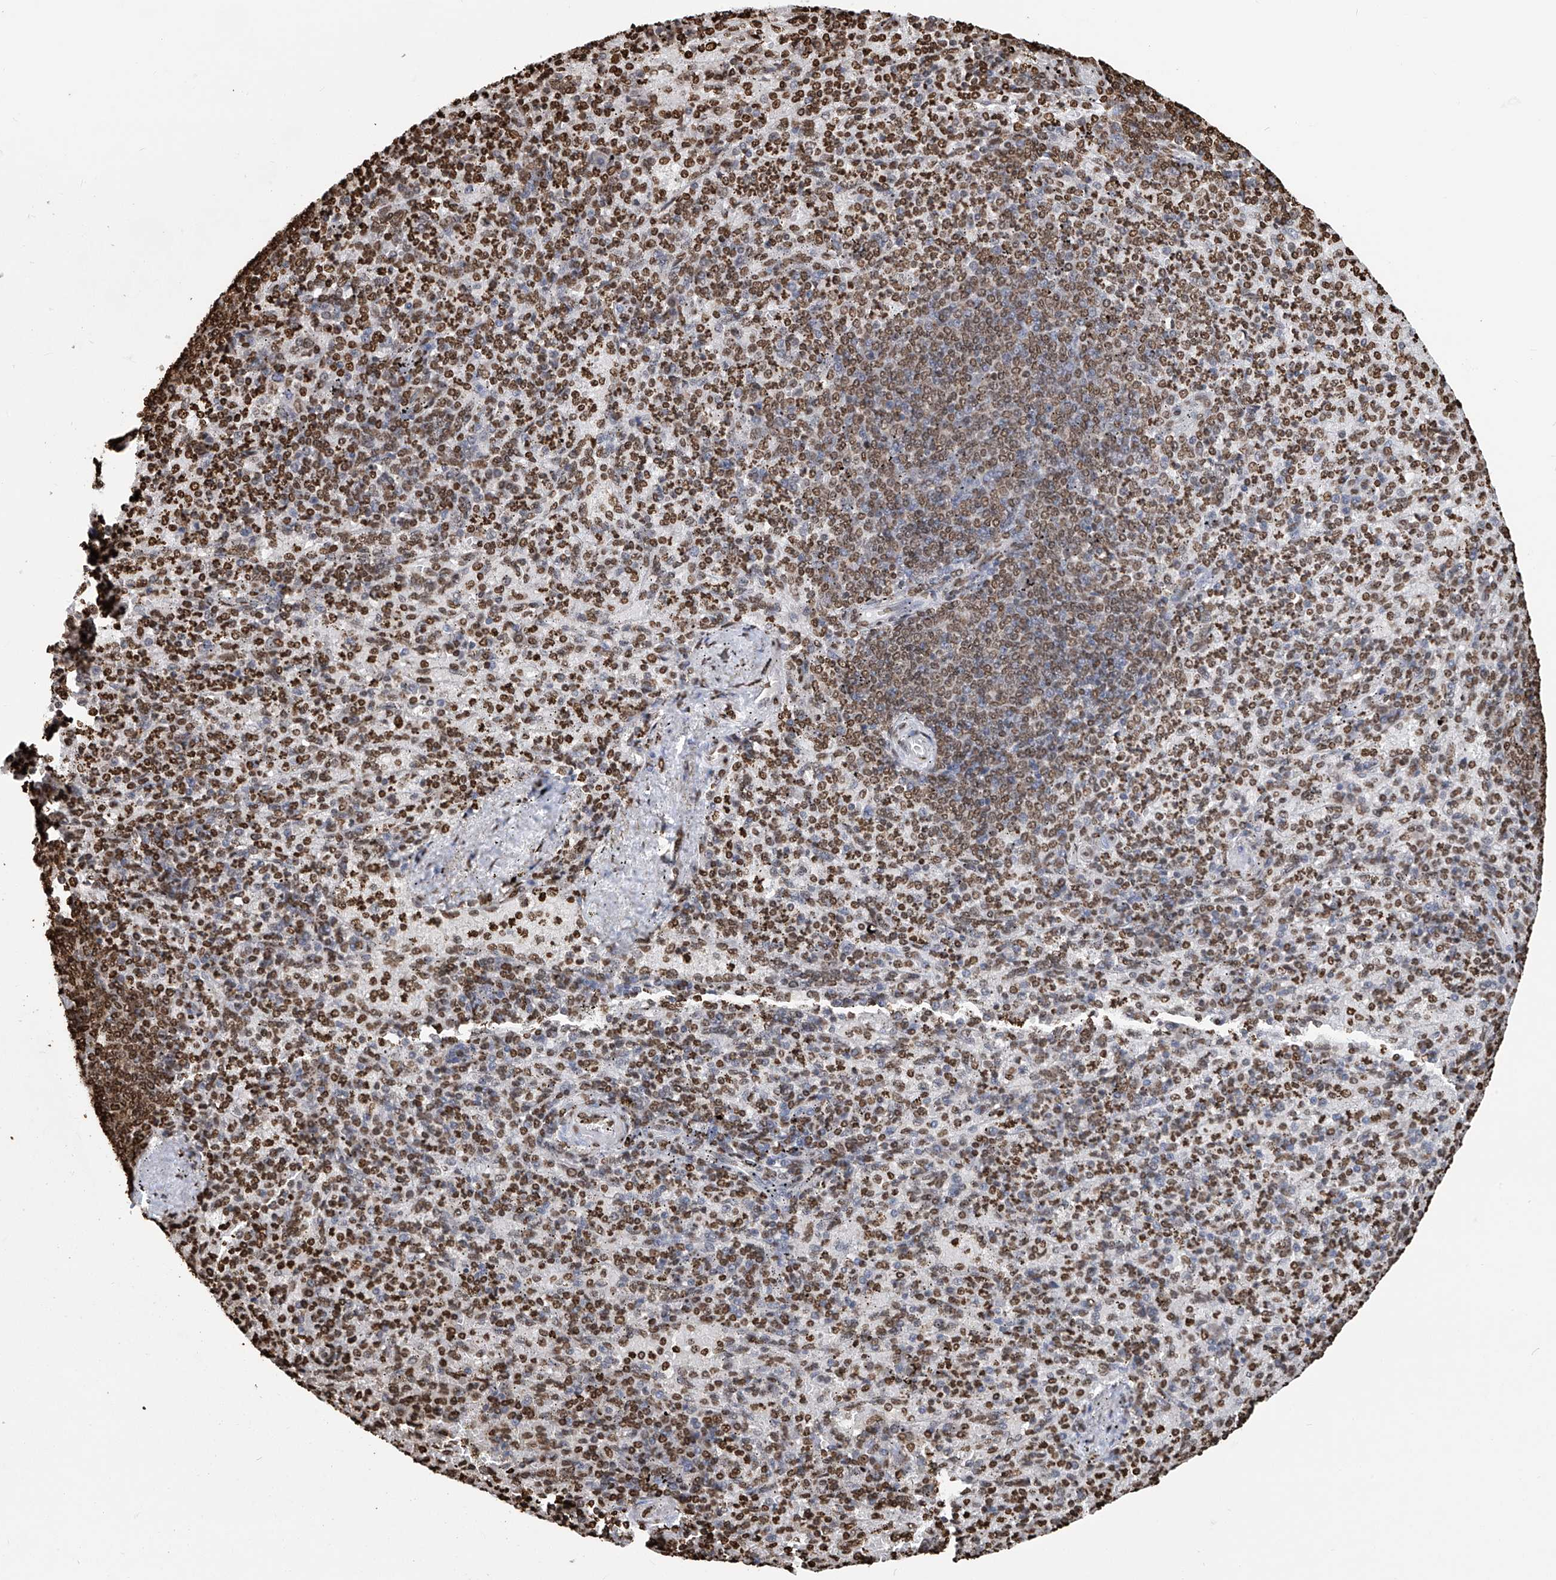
{"staining": {"intensity": "moderate", "quantity": ">75%", "location": "nuclear"}, "tissue": "spleen", "cell_type": "Cells in red pulp", "image_type": "normal", "snomed": [{"axis": "morphology", "description": "Normal tissue, NOS"}, {"axis": "topography", "description": "Spleen"}], "caption": "Immunohistochemistry micrograph of benign human spleen stained for a protein (brown), which demonstrates medium levels of moderate nuclear staining in approximately >75% of cells in red pulp.", "gene": "DPPA2", "patient": {"sex": "female", "age": 74}}